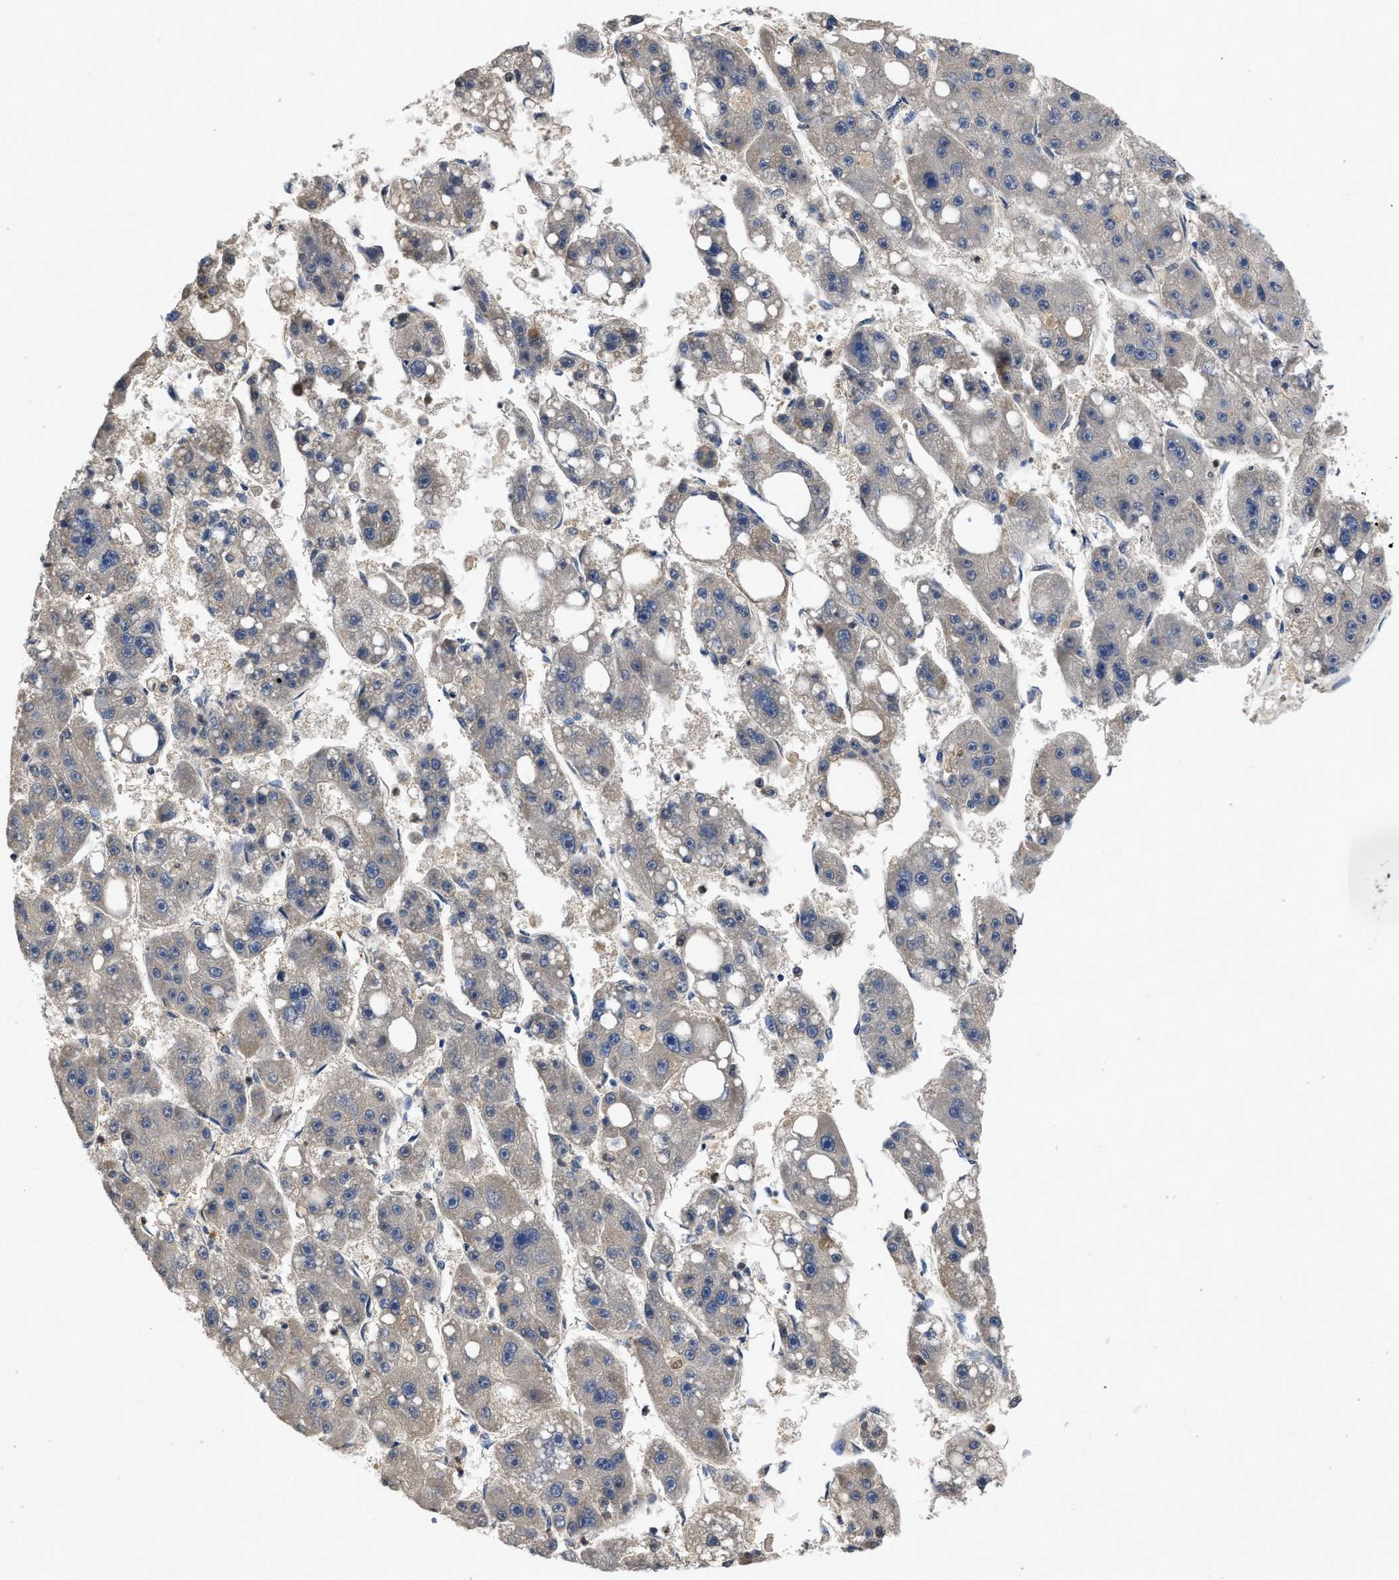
{"staining": {"intensity": "negative", "quantity": "none", "location": "none"}, "tissue": "liver cancer", "cell_type": "Tumor cells", "image_type": "cancer", "snomed": [{"axis": "morphology", "description": "Carcinoma, Hepatocellular, NOS"}, {"axis": "topography", "description": "Liver"}], "caption": "The micrograph shows no significant positivity in tumor cells of liver cancer.", "gene": "VPS4A", "patient": {"sex": "female", "age": 61}}